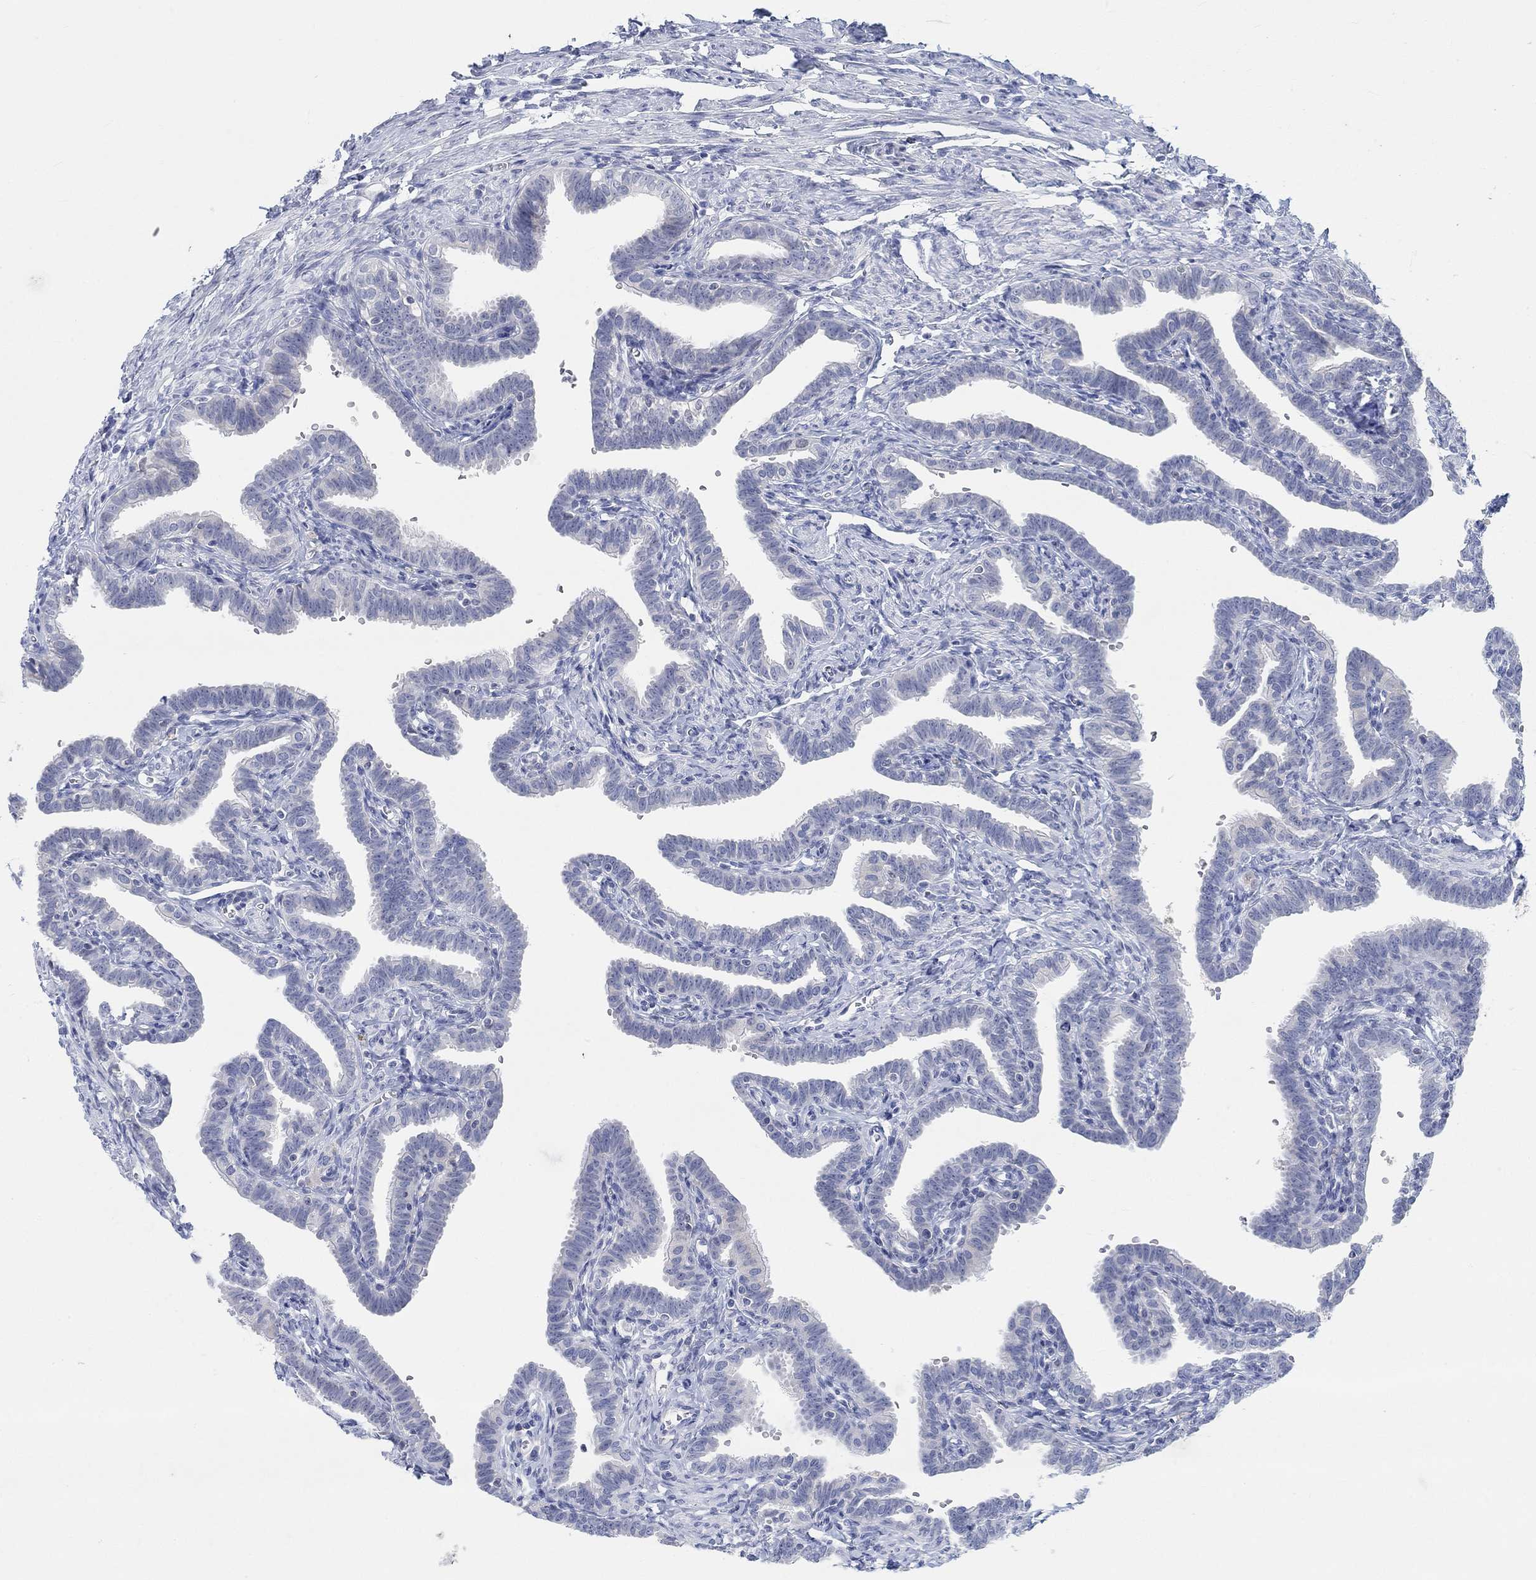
{"staining": {"intensity": "negative", "quantity": "none", "location": "none"}, "tissue": "fallopian tube", "cell_type": "Glandular cells", "image_type": "normal", "snomed": [{"axis": "morphology", "description": "Normal tissue, NOS"}, {"axis": "topography", "description": "Fallopian tube"}, {"axis": "topography", "description": "Ovary"}], "caption": "Fallopian tube was stained to show a protein in brown. There is no significant positivity in glandular cells. Brightfield microscopy of IHC stained with DAB (3,3'-diaminobenzidine) (brown) and hematoxylin (blue), captured at high magnification.", "gene": "ATP6V1E2", "patient": {"sex": "female", "age": 57}}